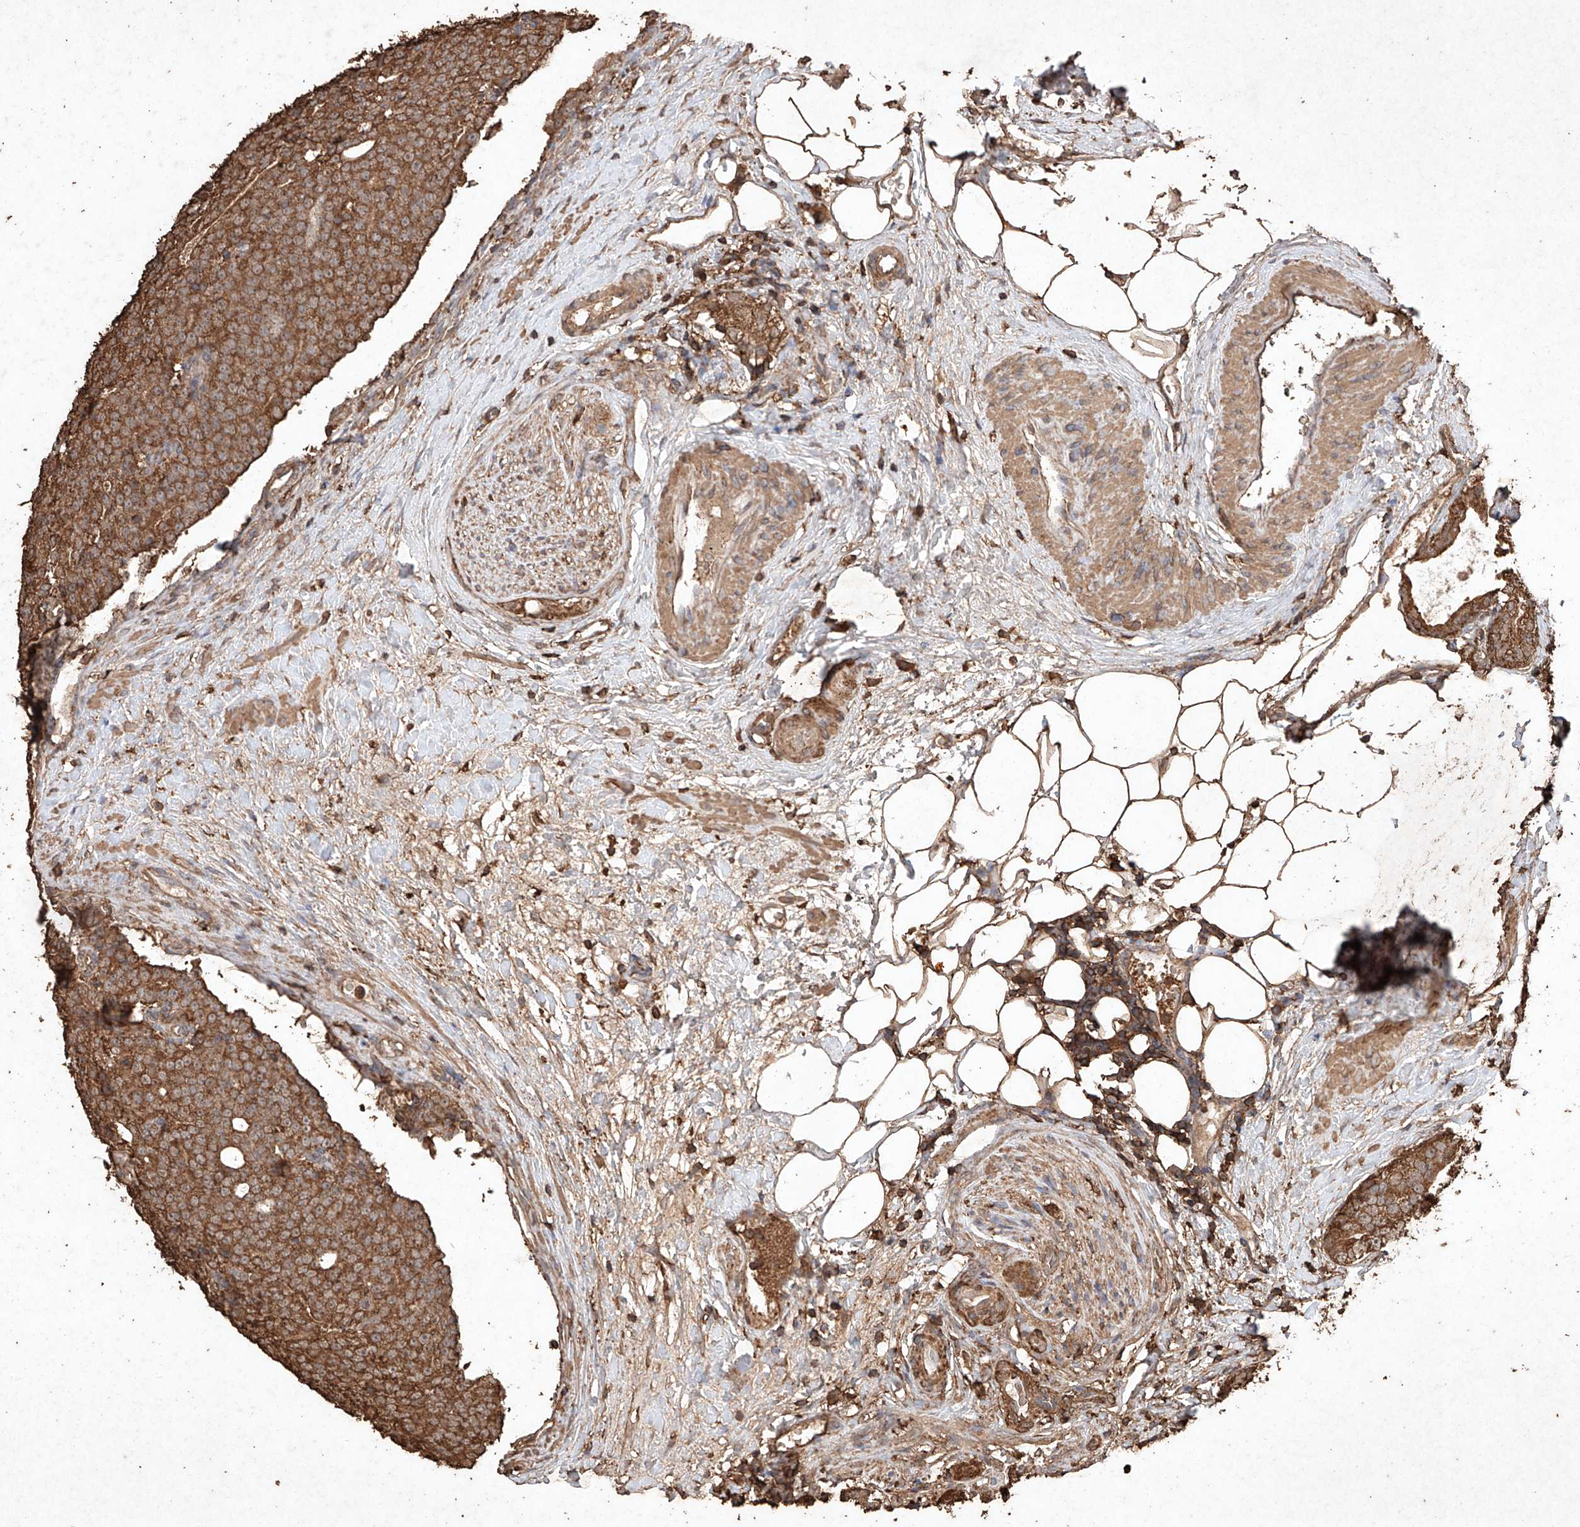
{"staining": {"intensity": "moderate", "quantity": ">75%", "location": "cytoplasmic/membranous"}, "tissue": "prostate cancer", "cell_type": "Tumor cells", "image_type": "cancer", "snomed": [{"axis": "morphology", "description": "Adenocarcinoma, High grade"}, {"axis": "topography", "description": "Prostate"}], "caption": "Prostate cancer stained with a protein marker reveals moderate staining in tumor cells.", "gene": "M6PR", "patient": {"sex": "male", "age": 56}}